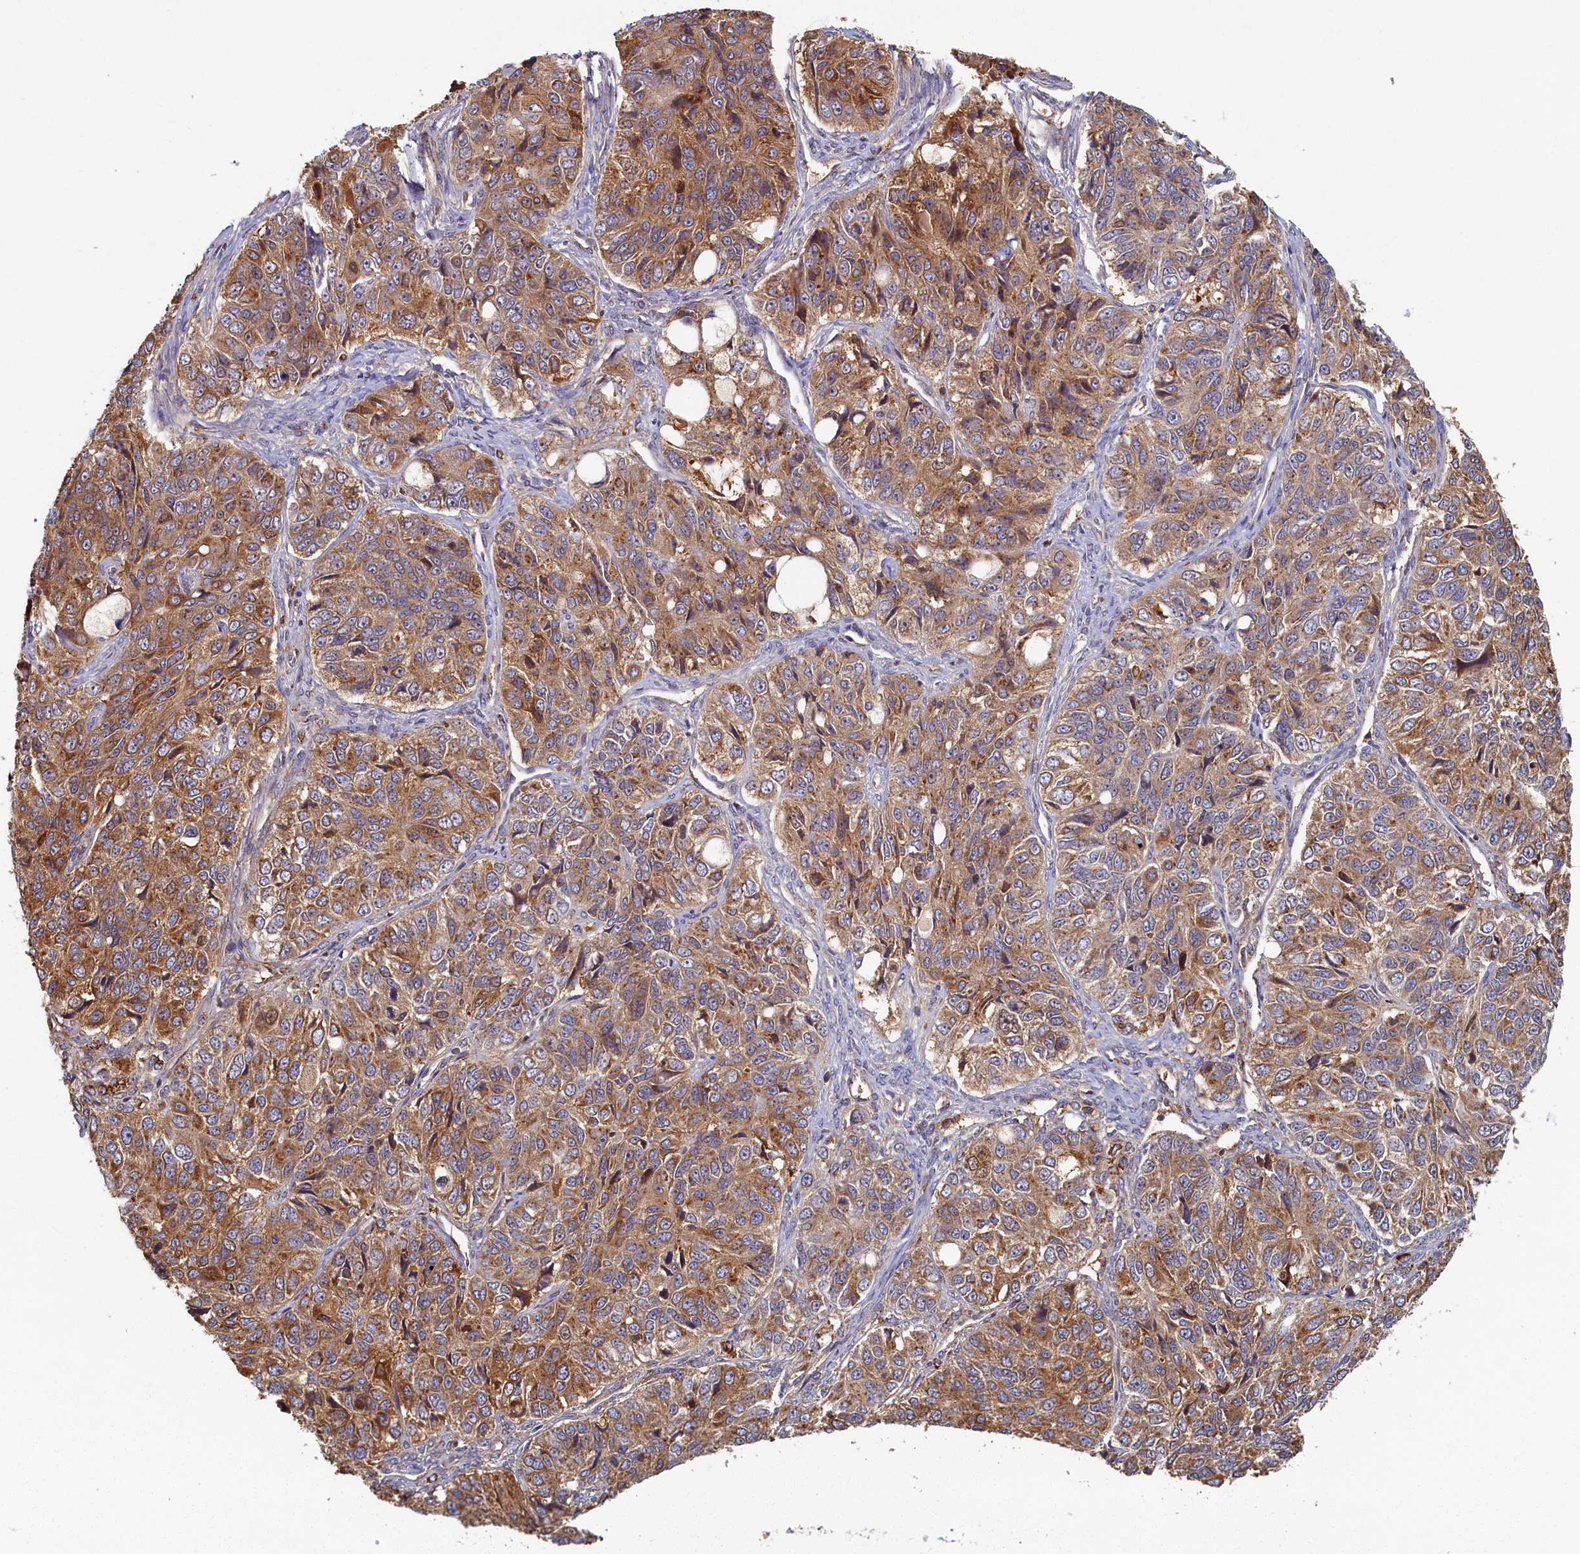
{"staining": {"intensity": "moderate", "quantity": ">75%", "location": "cytoplasmic/membranous"}, "tissue": "ovarian cancer", "cell_type": "Tumor cells", "image_type": "cancer", "snomed": [{"axis": "morphology", "description": "Carcinoma, endometroid"}, {"axis": "topography", "description": "Ovary"}], "caption": "An image showing moderate cytoplasmic/membranous staining in approximately >75% of tumor cells in ovarian cancer, as visualized by brown immunohistochemical staining.", "gene": "TIMM8B", "patient": {"sex": "female", "age": 51}}